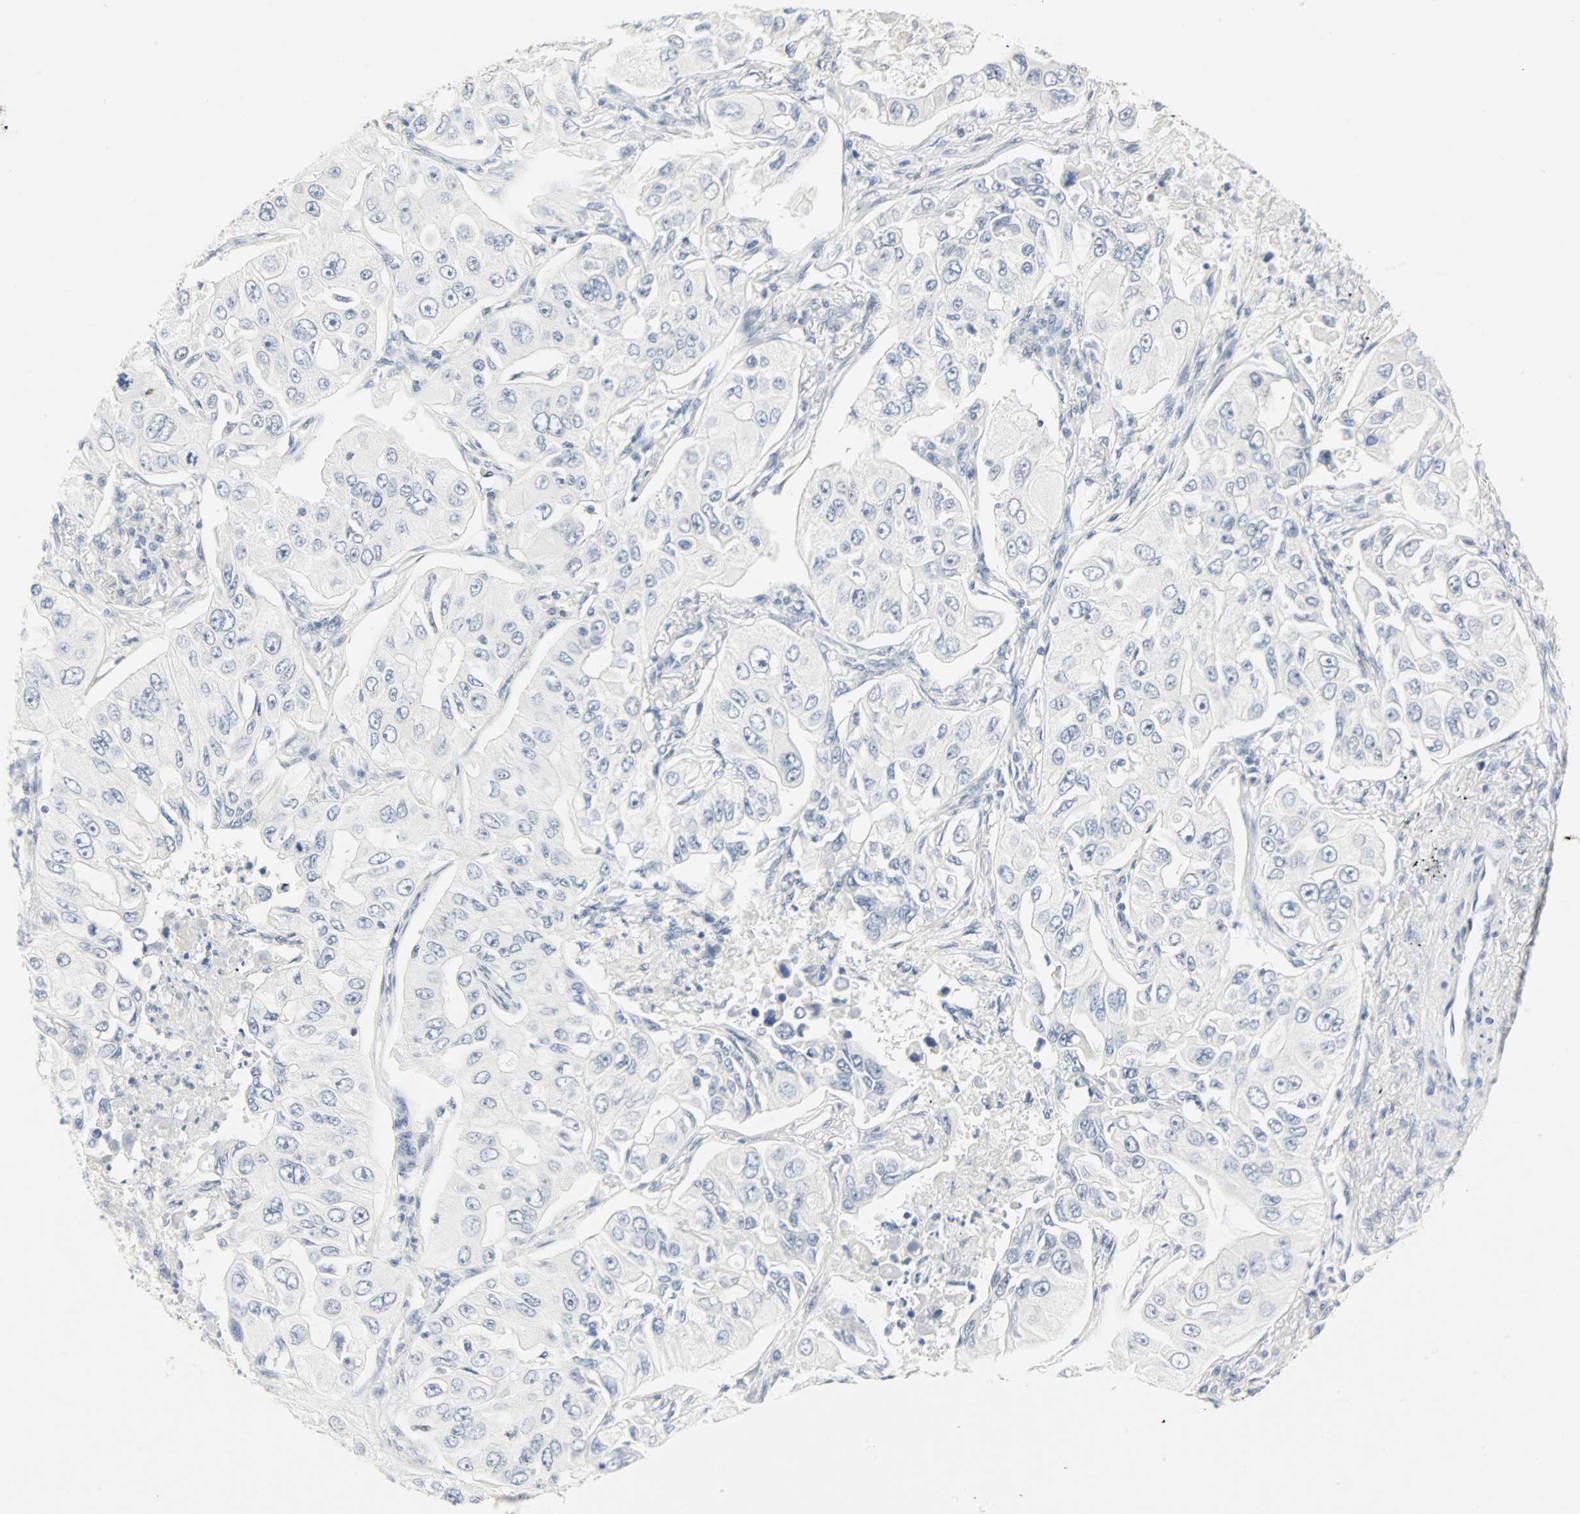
{"staining": {"intensity": "negative", "quantity": "none", "location": "none"}, "tissue": "lung cancer", "cell_type": "Tumor cells", "image_type": "cancer", "snomed": [{"axis": "morphology", "description": "Adenocarcinoma, NOS"}, {"axis": "topography", "description": "Lung"}], "caption": "Lung cancer stained for a protein using immunohistochemistry (IHC) shows no expression tumor cells.", "gene": "HELLS", "patient": {"sex": "male", "age": 84}}